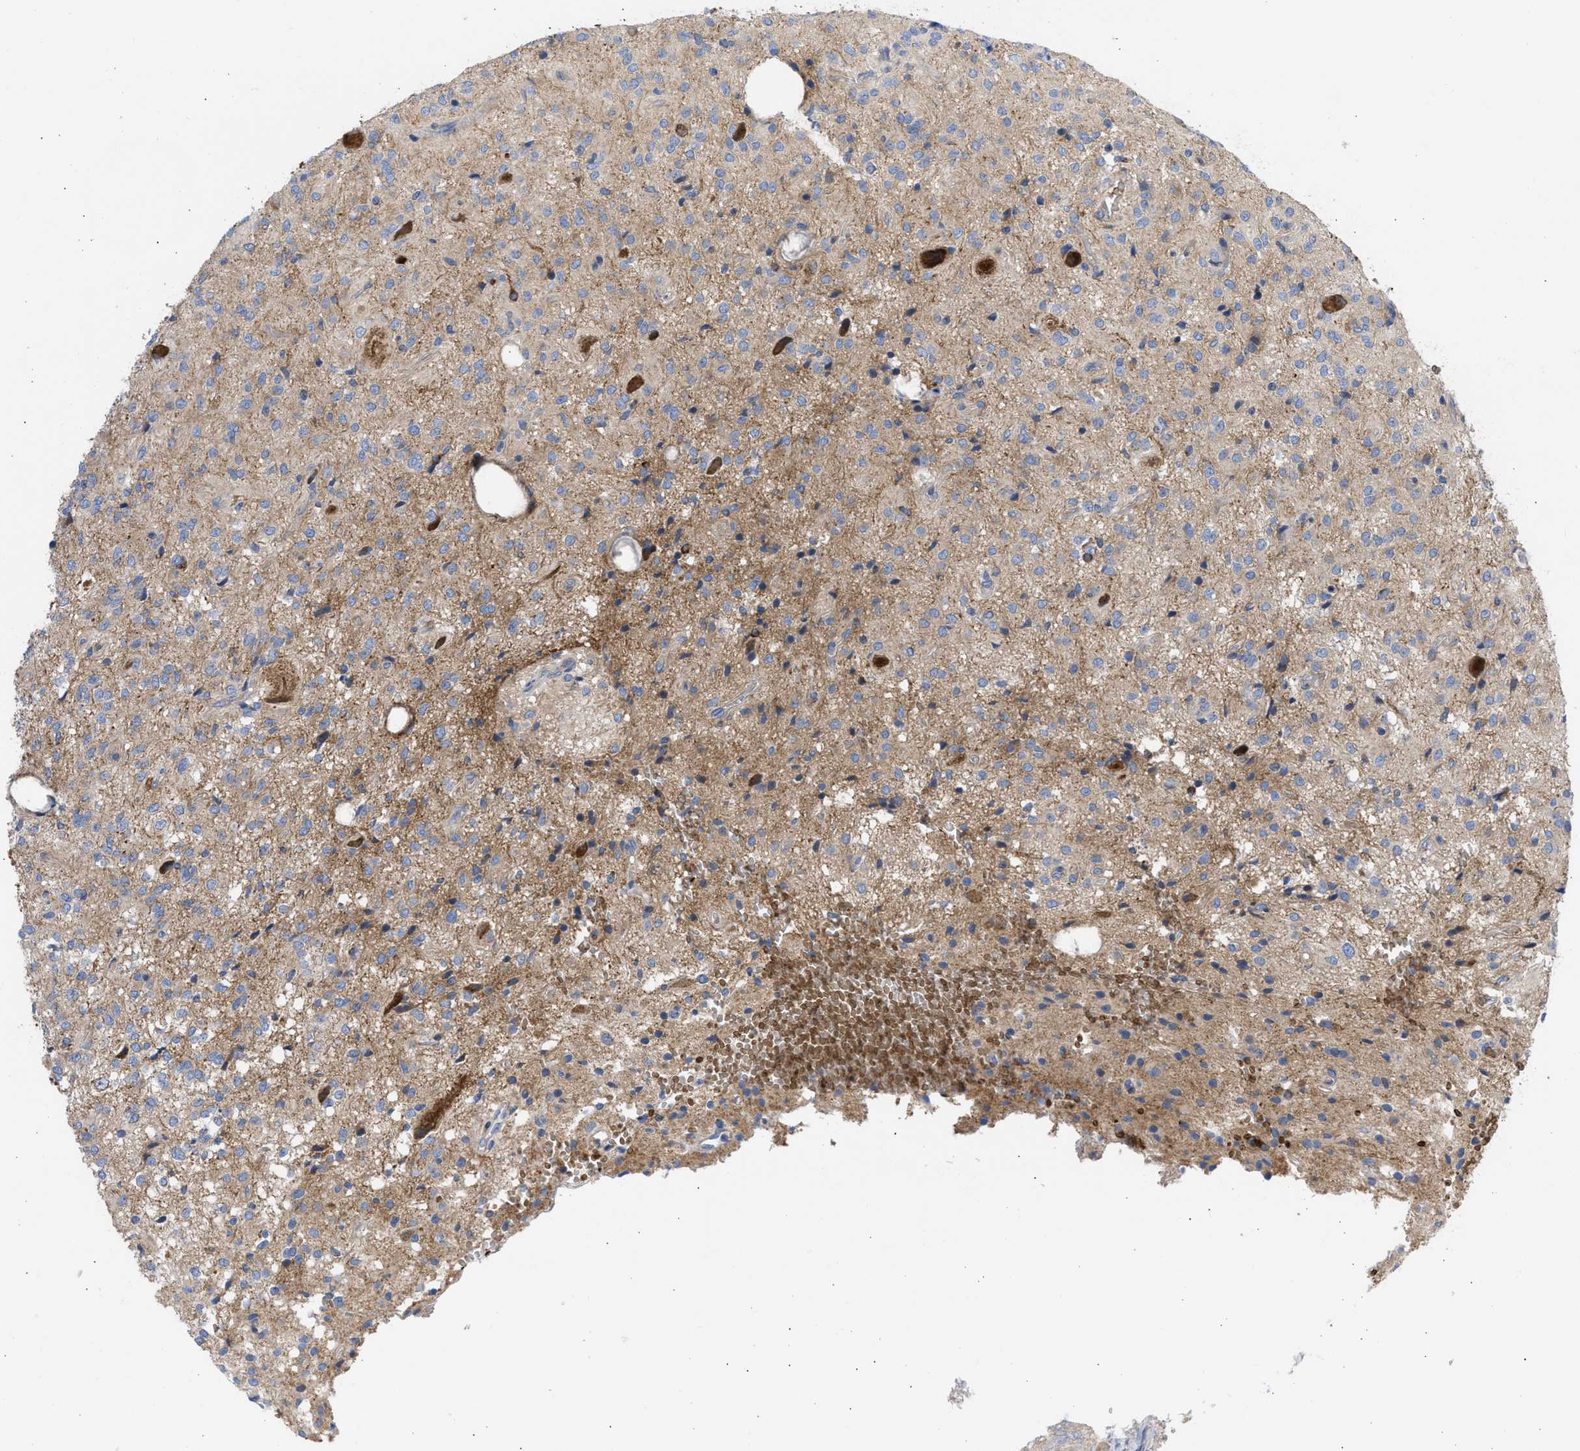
{"staining": {"intensity": "moderate", "quantity": "<25%", "location": "cytoplasmic/membranous"}, "tissue": "glioma", "cell_type": "Tumor cells", "image_type": "cancer", "snomed": [{"axis": "morphology", "description": "Glioma, malignant, High grade"}, {"axis": "topography", "description": "Brain"}], "caption": "A photomicrograph of human malignant high-grade glioma stained for a protein exhibits moderate cytoplasmic/membranous brown staining in tumor cells.", "gene": "BTG3", "patient": {"sex": "female", "age": 59}}